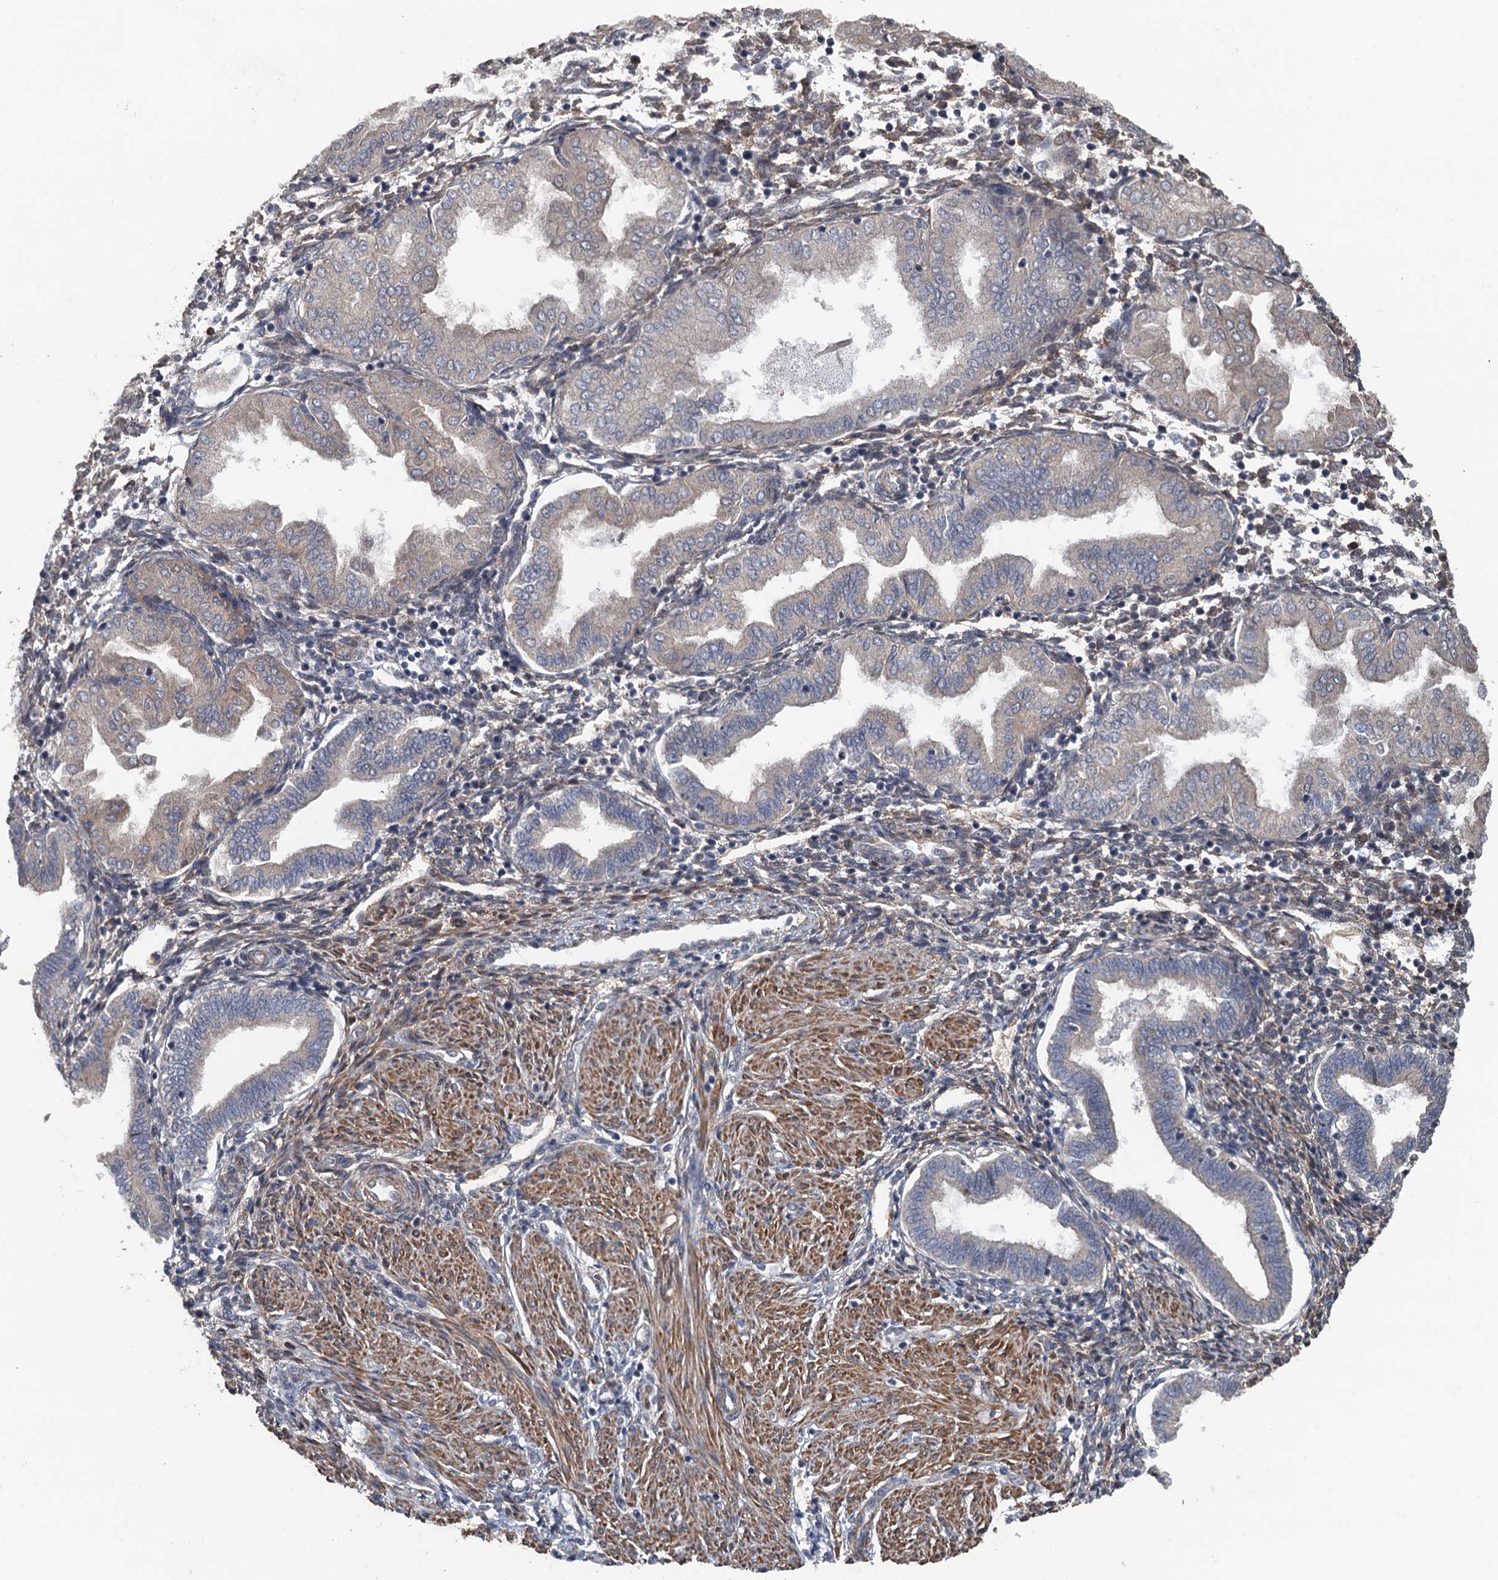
{"staining": {"intensity": "weak", "quantity": "<25%", "location": "cytoplasmic/membranous"}, "tissue": "endometrium", "cell_type": "Cells in endometrial stroma", "image_type": "normal", "snomed": [{"axis": "morphology", "description": "Normal tissue, NOS"}, {"axis": "topography", "description": "Endometrium"}], "caption": "This is an IHC micrograph of unremarkable endometrium. There is no expression in cells in endometrial stroma.", "gene": "MEAK7", "patient": {"sex": "female", "age": 53}}